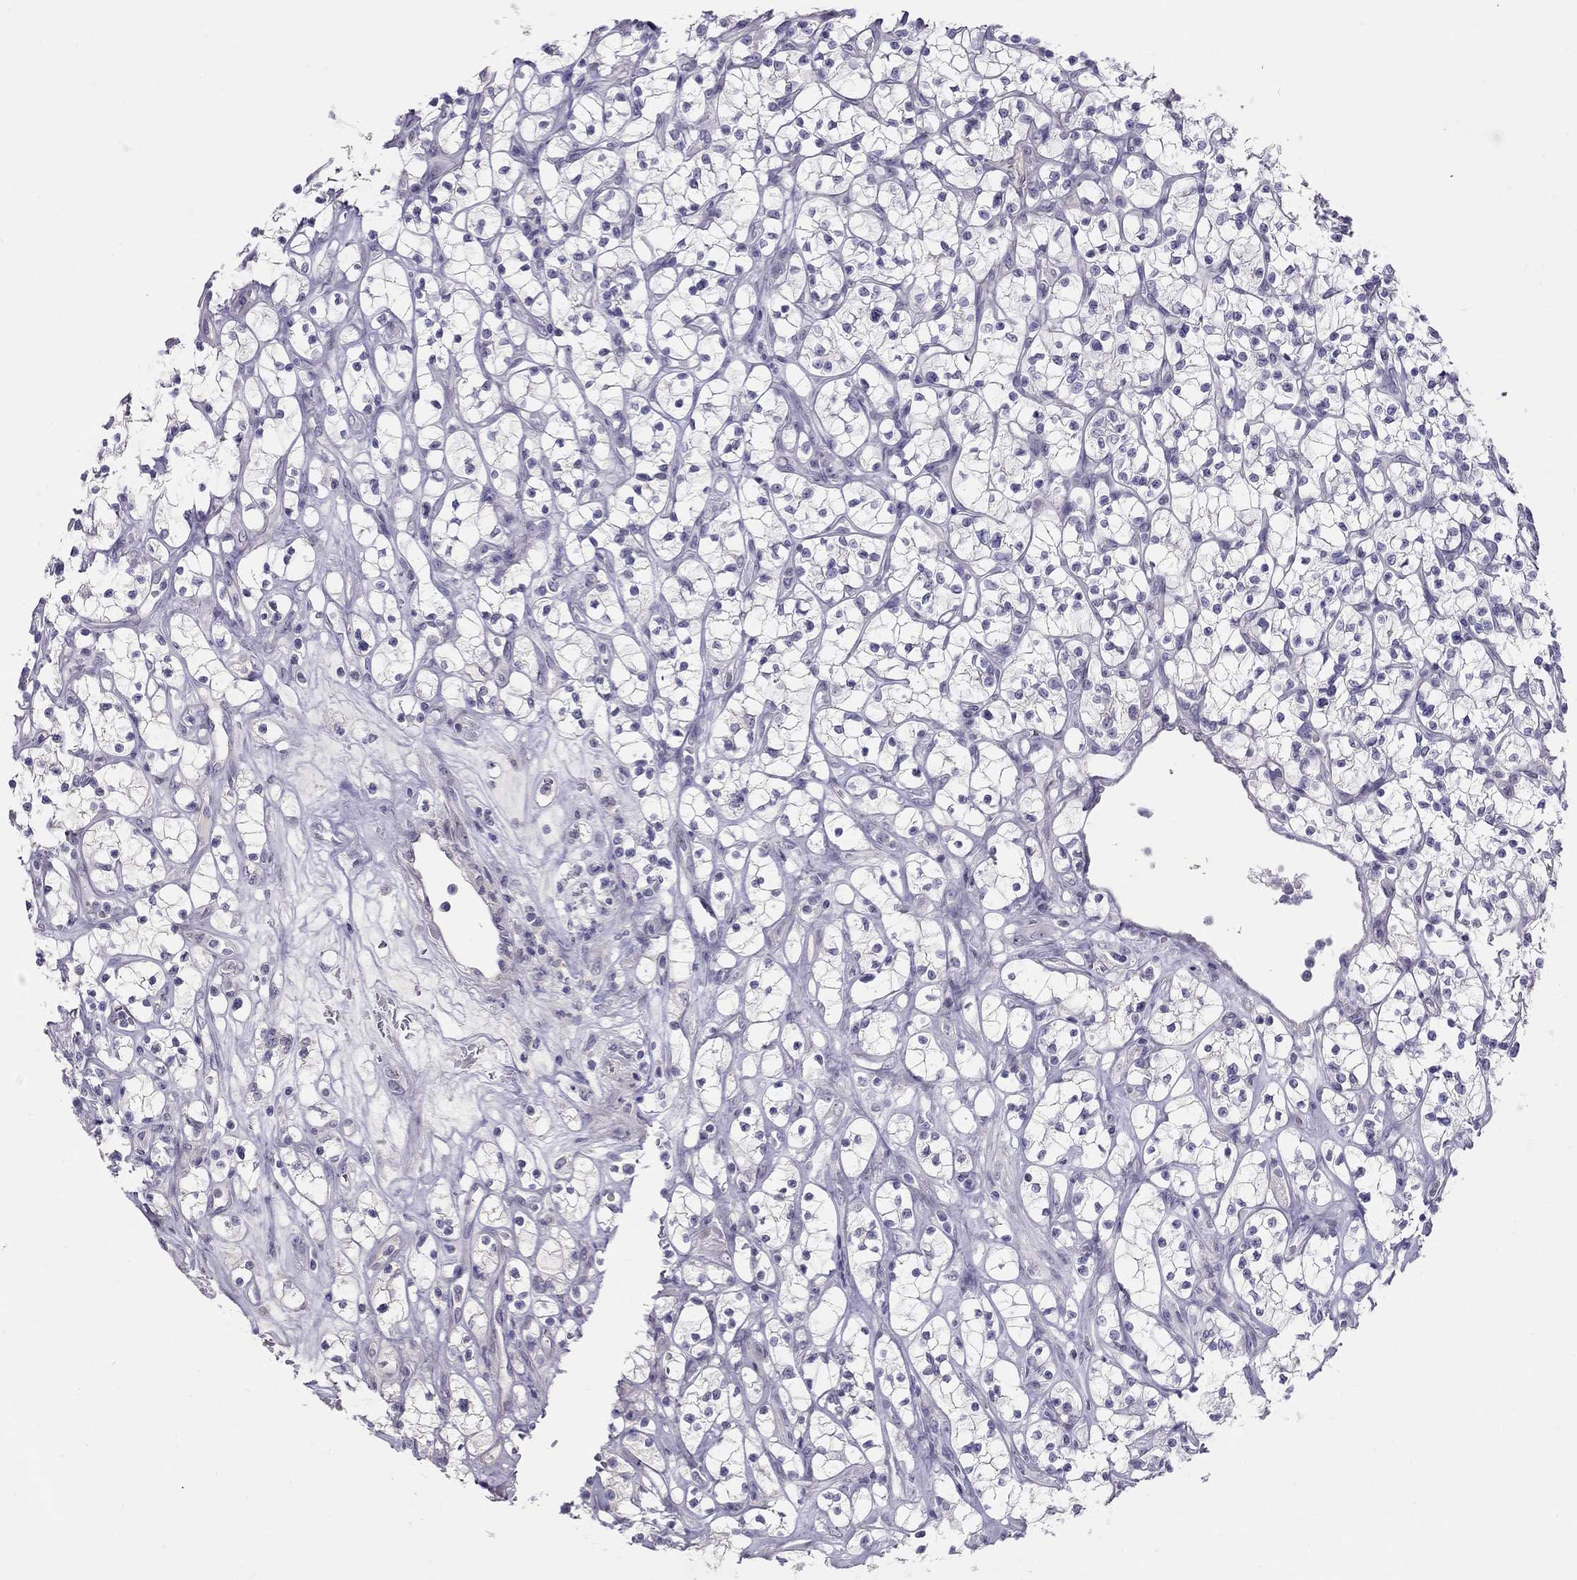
{"staining": {"intensity": "negative", "quantity": "none", "location": "none"}, "tissue": "renal cancer", "cell_type": "Tumor cells", "image_type": "cancer", "snomed": [{"axis": "morphology", "description": "Adenocarcinoma, NOS"}, {"axis": "topography", "description": "Kidney"}], "caption": "Tumor cells are negative for protein expression in human renal cancer (adenocarcinoma).", "gene": "KCNV2", "patient": {"sex": "female", "age": 64}}